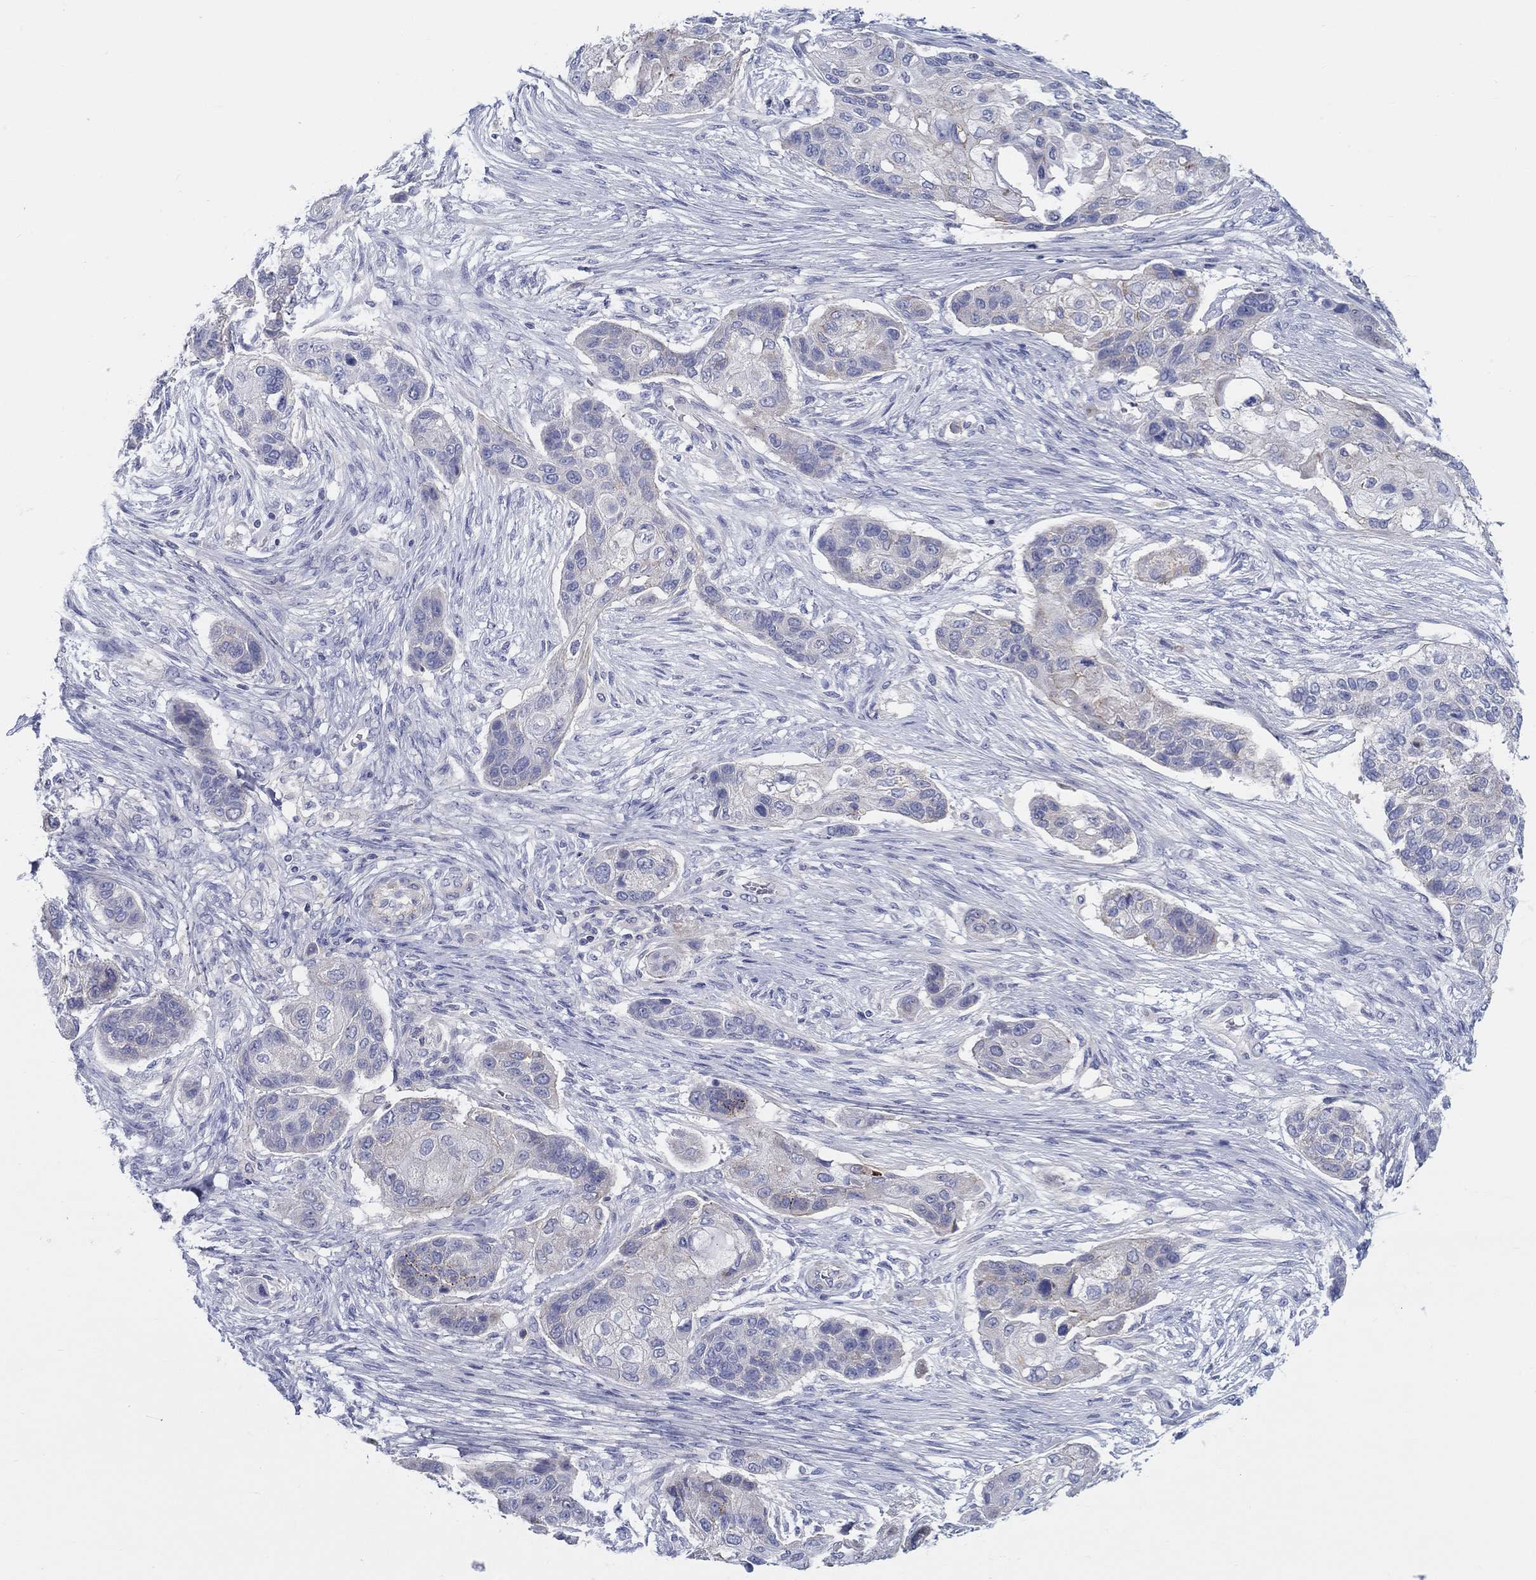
{"staining": {"intensity": "negative", "quantity": "none", "location": "none"}, "tissue": "lung cancer", "cell_type": "Tumor cells", "image_type": "cancer", "snomed": [{"axis": "morphology", "description": "Squamous cell carcinoma, NOS"}, {"axis": "topography", "description": "Lung"}], "caption": "Tumor cells show no significant staining in squamous cell carcinoma (lung). (Brightfield microscopy of DAB immunohistochemistry at high magnification).", "gene": "HAPLN4", "patient": {"sex": "male", "age": 69}}